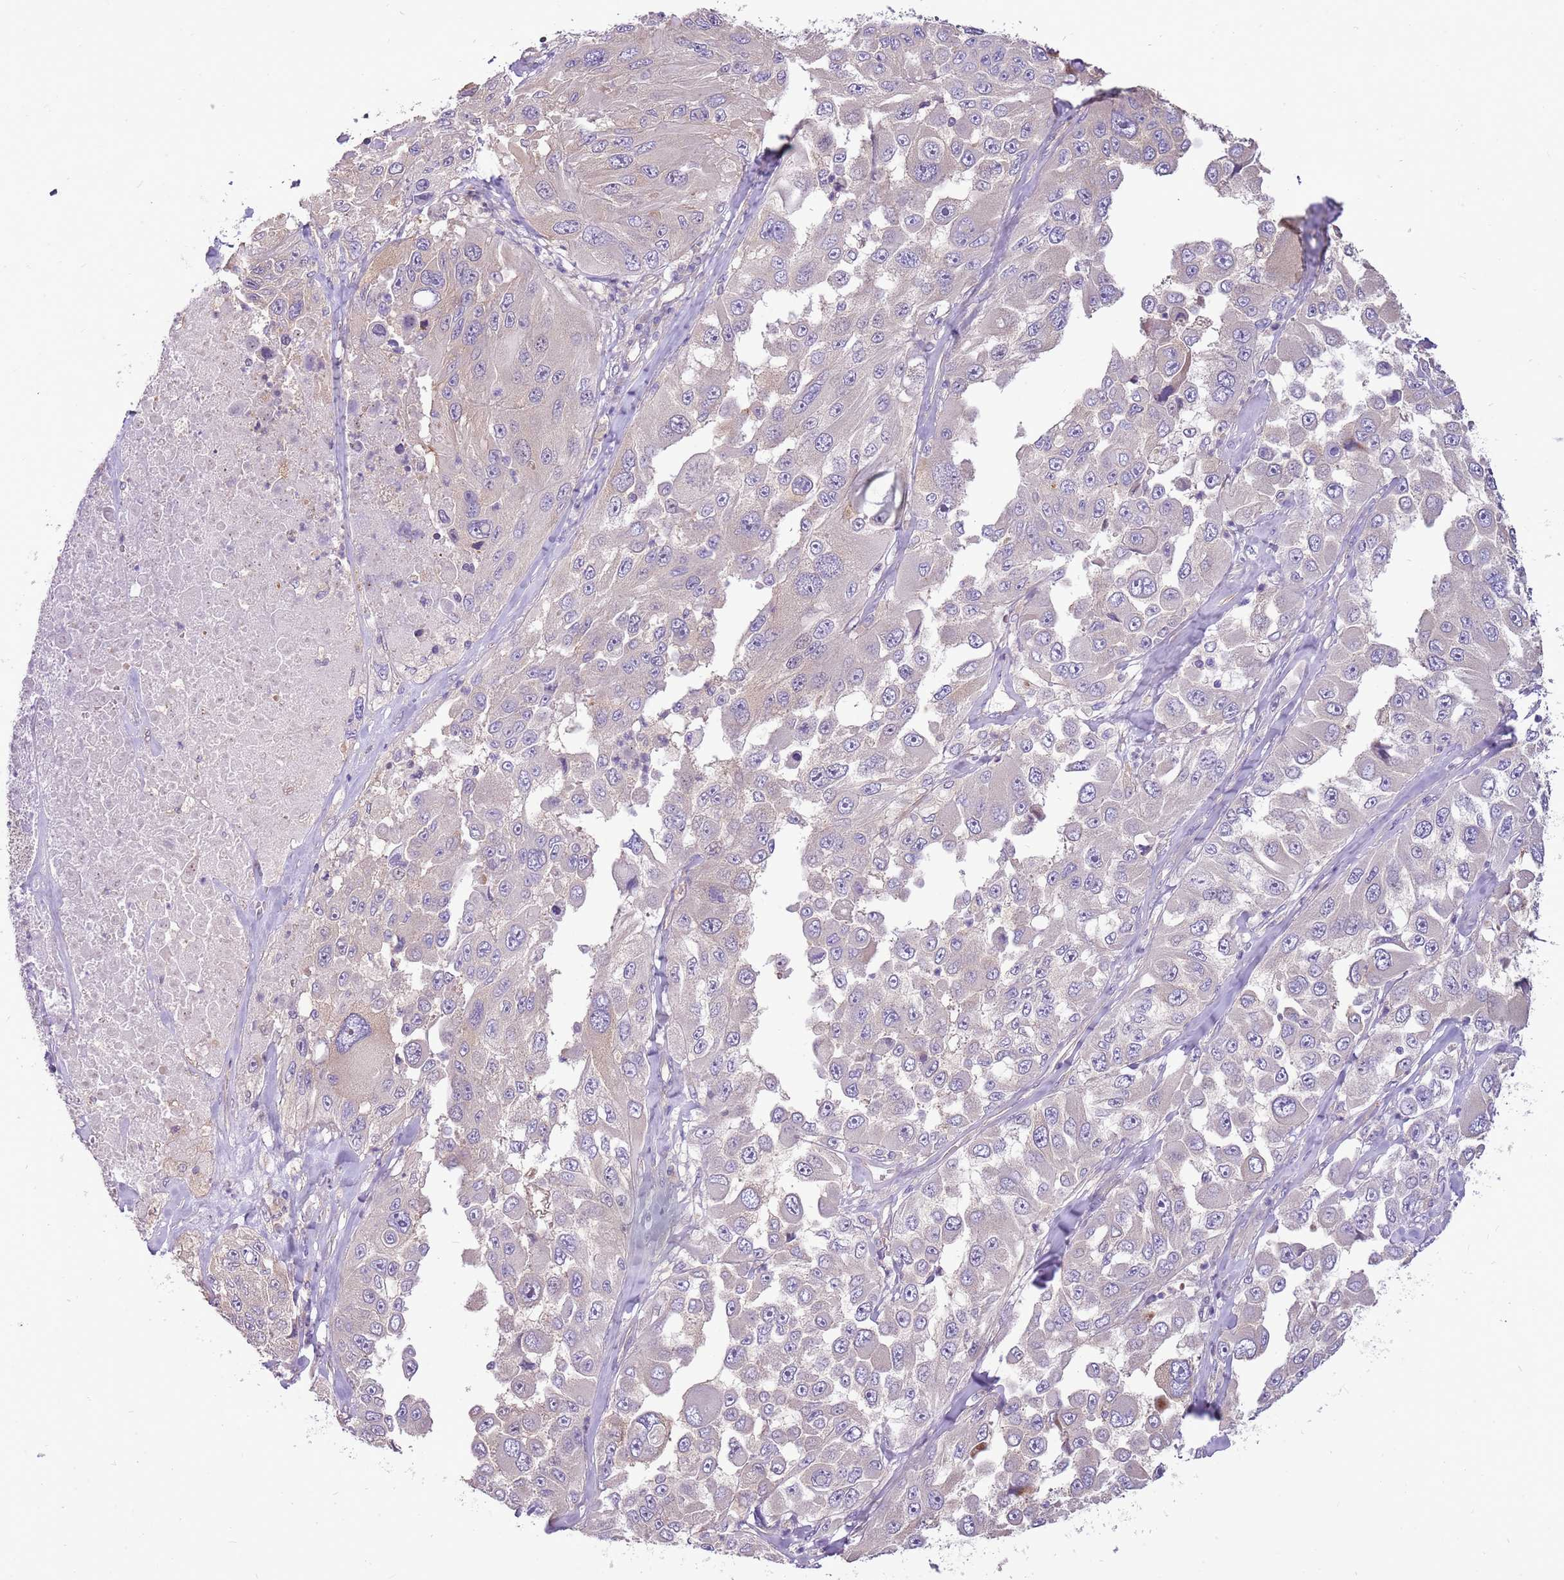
{"staining": {"intensity": "negative", "quantity": "none", "location": "none"}, "tissue": "melanoma", "cell_type": "Tumor cells", "image_type": "cancer", "snomed": [{"axis": "morphology", "description": "Malignant melanoma, Metastatic site"}, {"axis": "topography", "description": "Lymph node"}], "caption": "Tumor cells are negative for protein expression in human melanoma. (DAB immunohistochemistry with hematoxylin counter stain).", "gene": "WASHC4", "patient": {"sex": "male", "age": 62}}